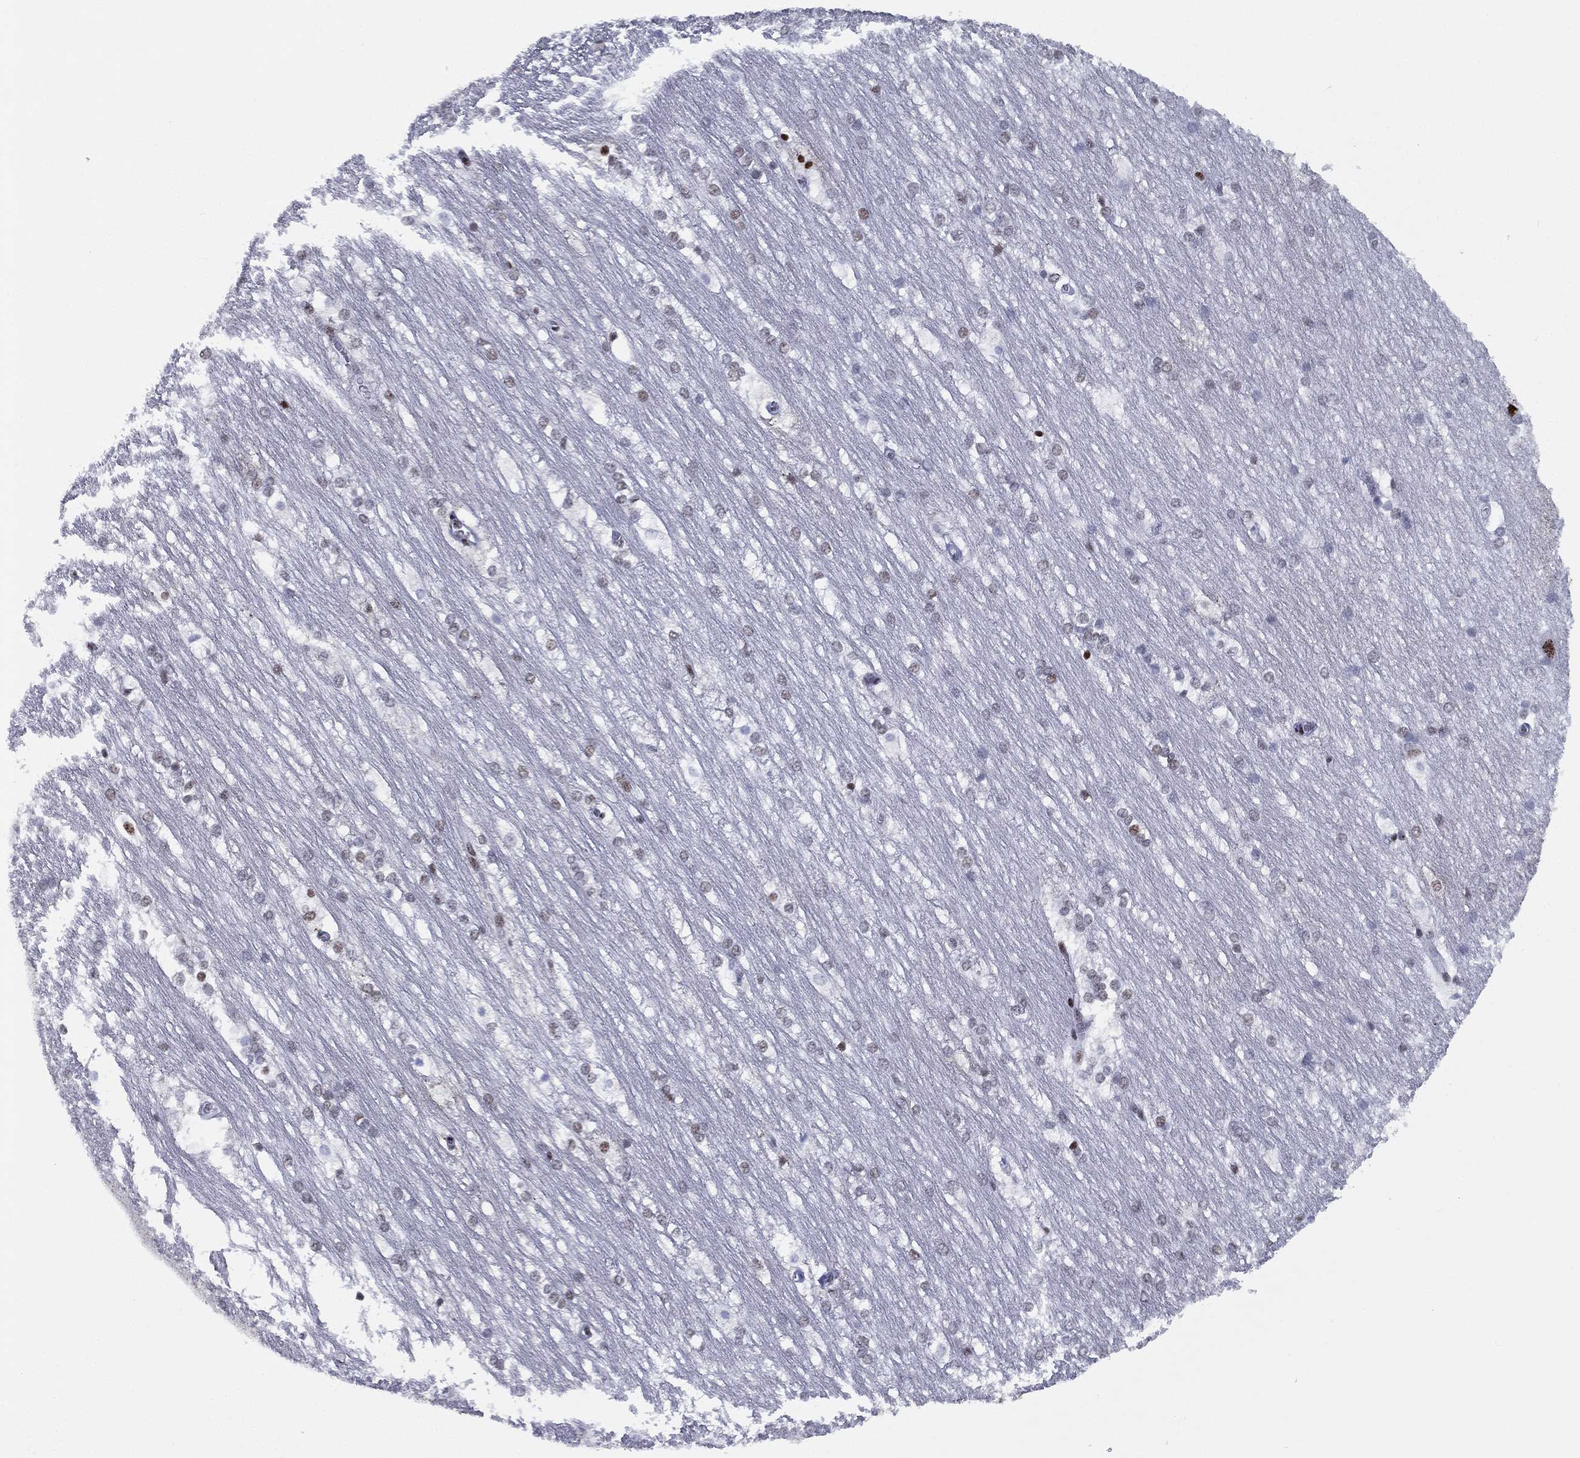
{"staining": {"intensity": "moderate", "quantity": "<25%", "location": "nuclear"}, "tissue": "hippocampus", "cell_type": "Glial cells", "image_type": "normal", "snomed": [{"axis": "morphology", "description": "Normal tissue, NOS"}, {"axis": "topography", "description": "Cerebral cortex"}, {"axis": "topography", "description": "Hippocampus"}], "caption": "Hippocampus stained with a brown dye displays moderate nuclear positive positivity in approximately <25% of glial cells.", "gene": "CYB561D2", "patient": {"sex": "female", "age": 19}}